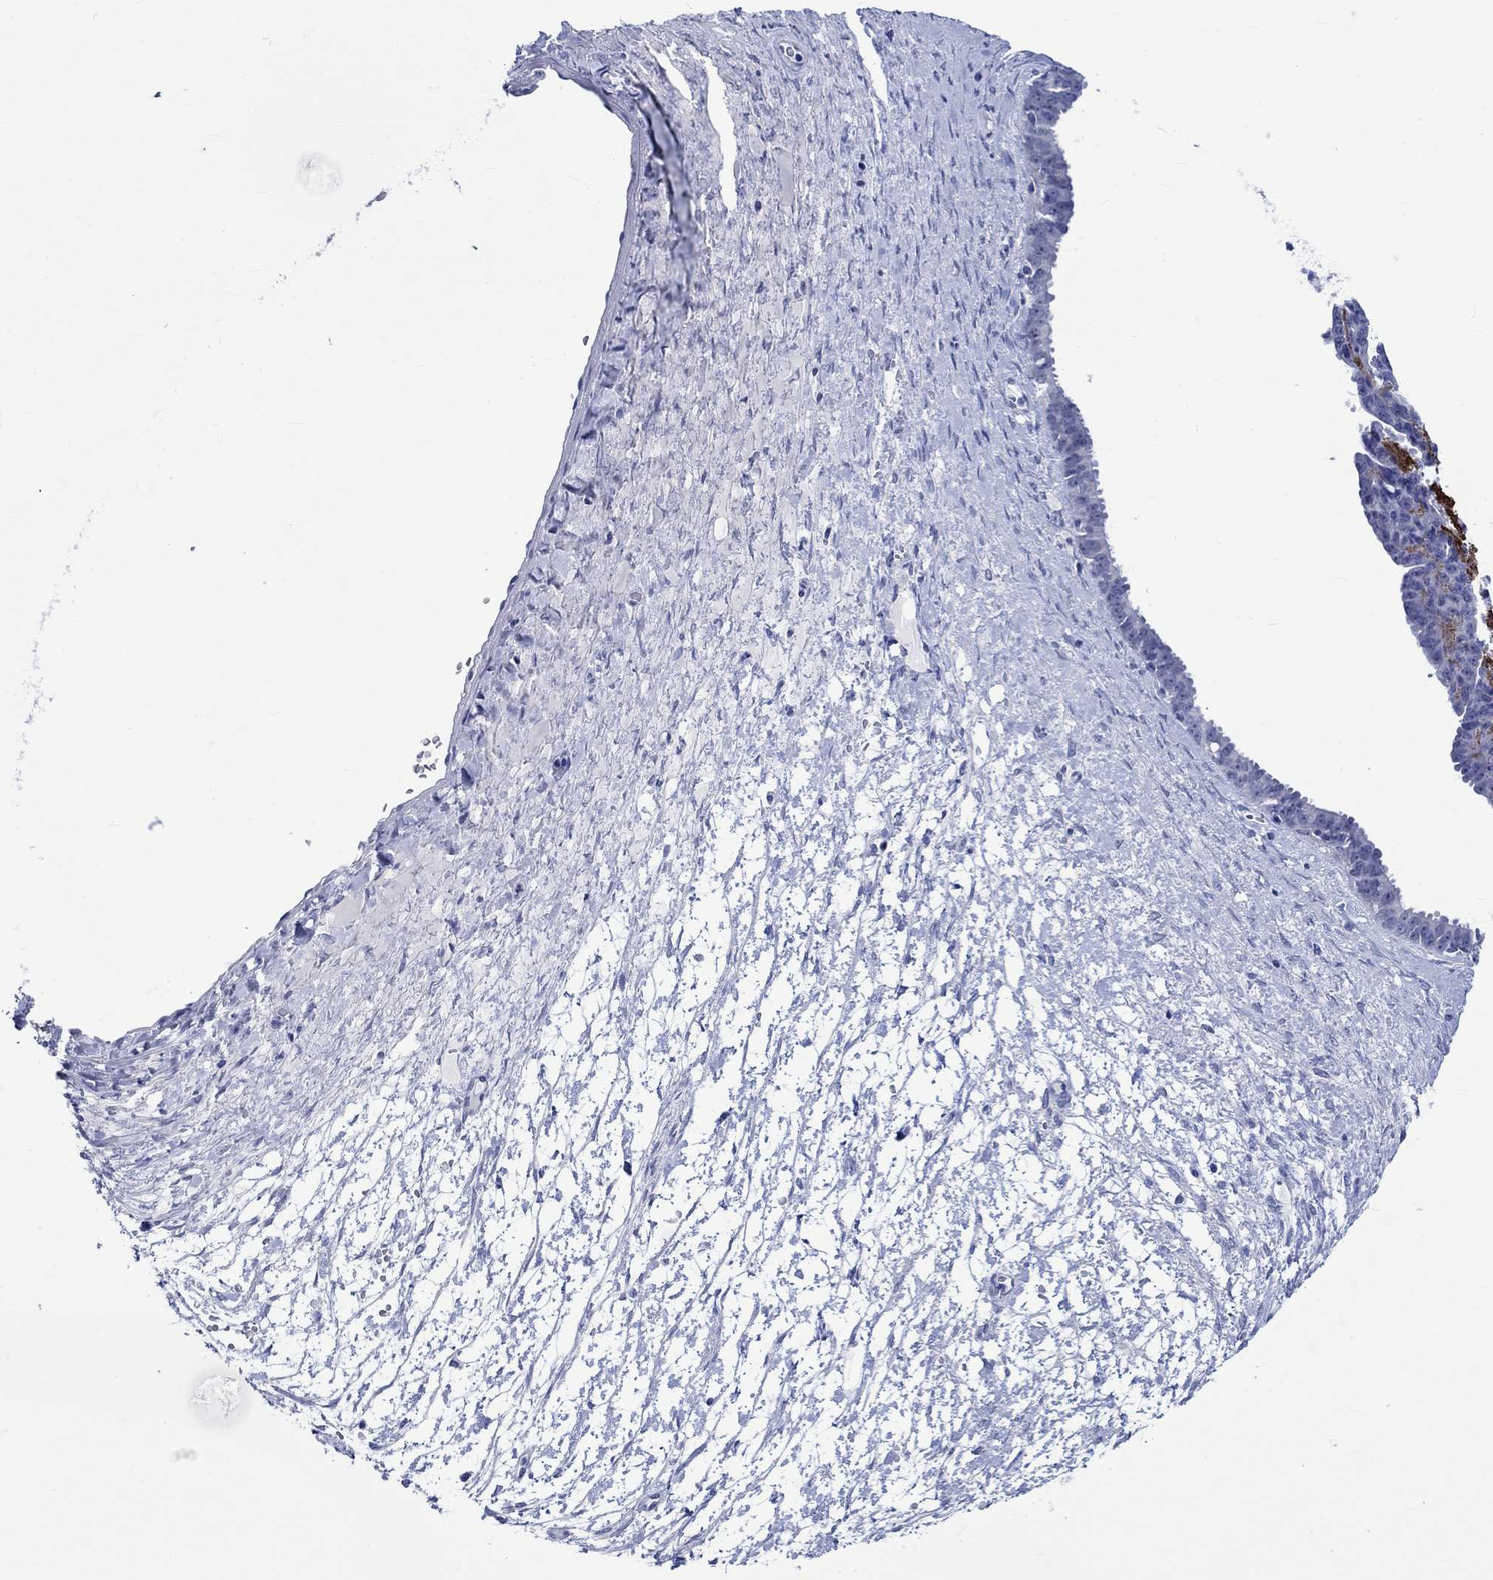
{"staining": {"intensity": "negative", "quantity": "none", "location": "none"}, "tissue": "ovarian cancer", "cell_type": "Tumor cells", "image_type": "cancer", "snomed": [{"axis": "morphology", "description": "Cystadenocarcinoma, serous, NOS"}, {"axis": "topography", "description": "Ovary"}], "caption": "A histopathology image of ovarian cancer stained for a protein demonstrates no brown staining in tumor cells.", "gene": "KLHL33", "patient": {"sex": "female", "age": 71}}